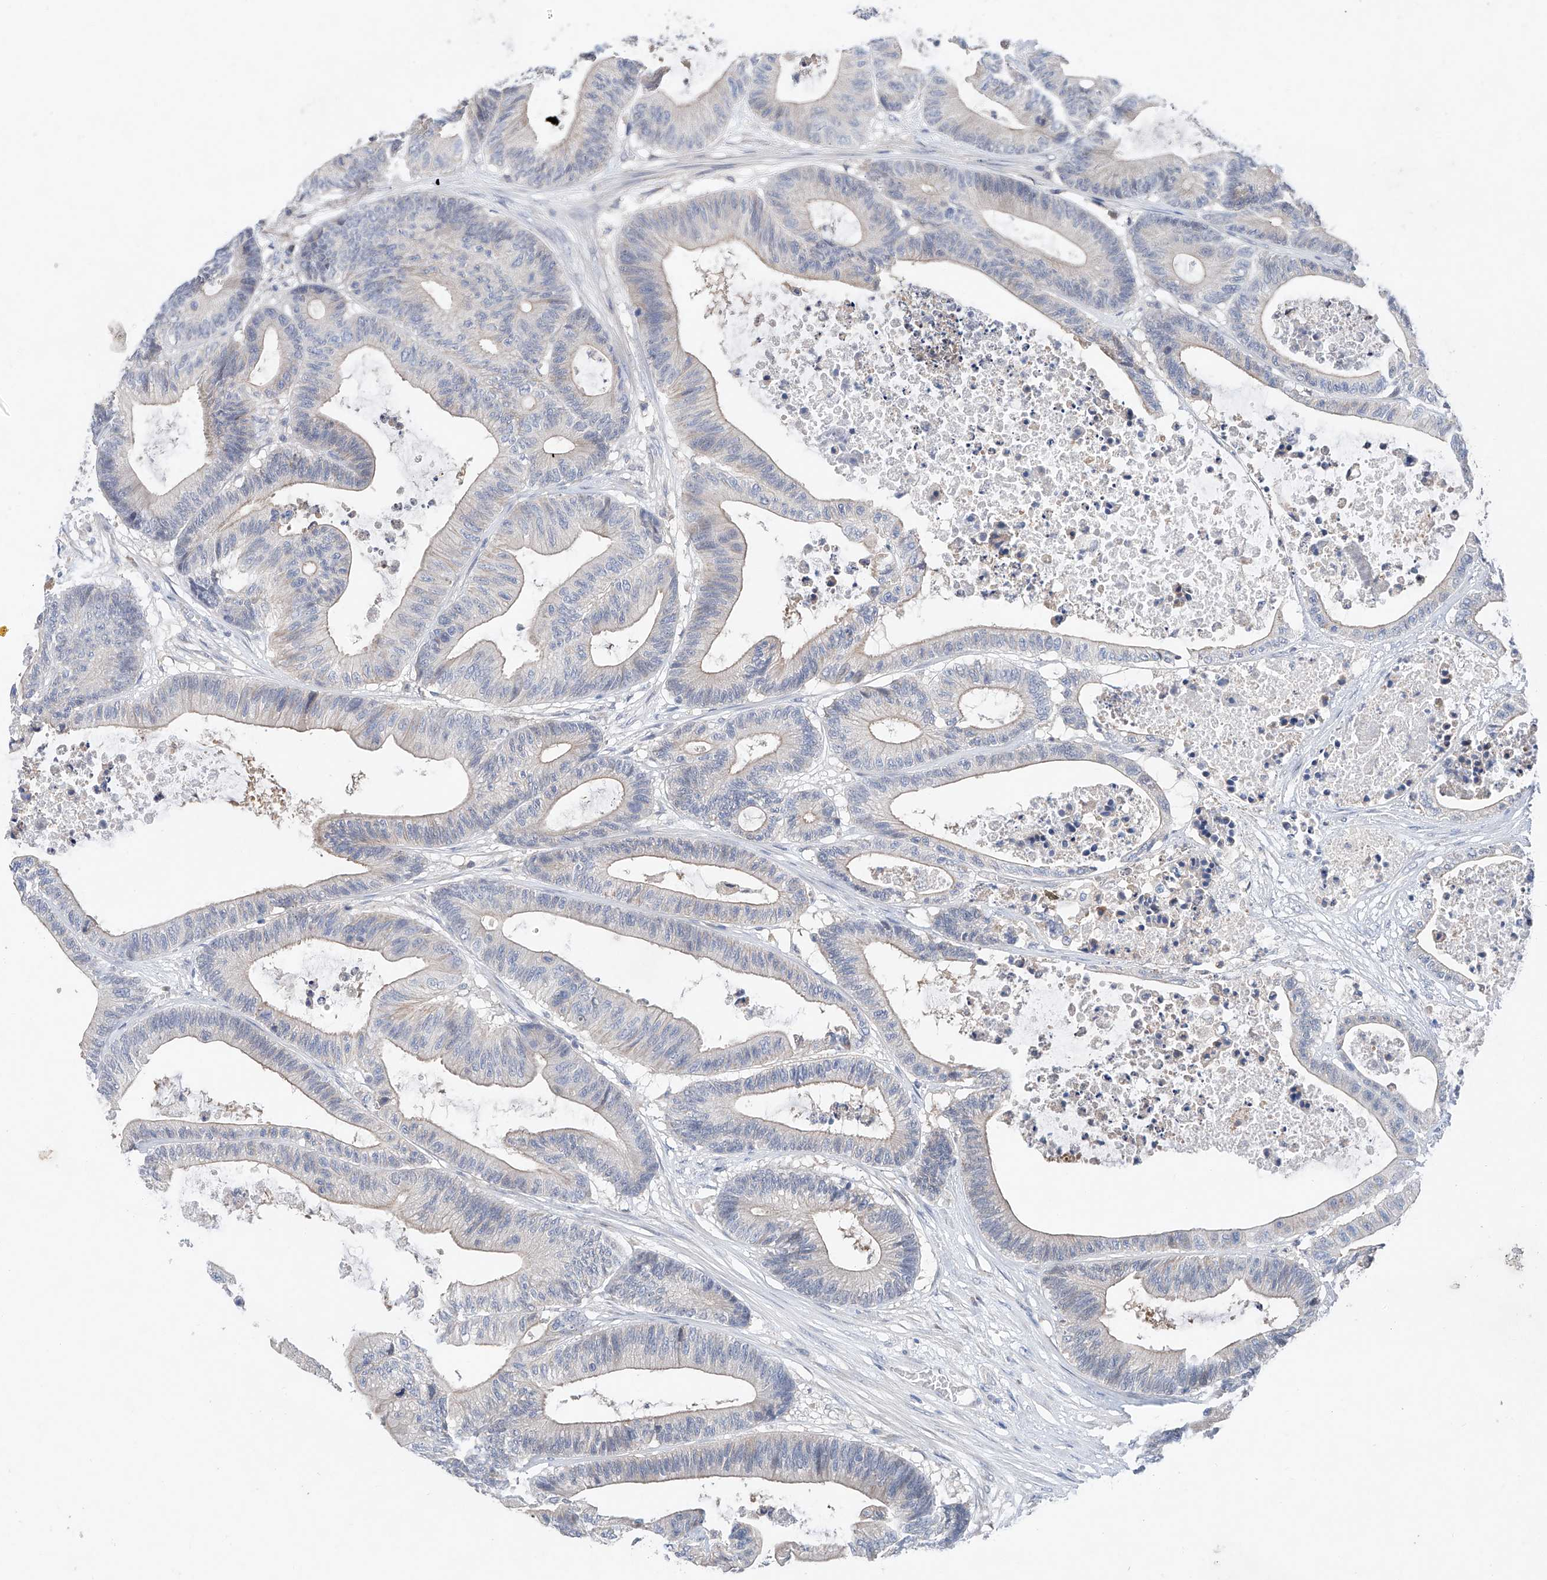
{"staining": {"intensity": "negative", "quantity": "none", "location": "none"}, "tissue": "colorectal cancer", "cell_type": "Tumor cells", "image_type": "cancer", "snomed": [{"axis": "morphology", "description": "Adenocarcinoma, NOS"}, {"axis": "topography", "description": "Colon"}], "caption": "Tumor cells are negative for brown protein staining in colorectal cancer (adenocarcinoma).", "gene": "FUCA2", "patient": {"sex": "female", "age": 84}}